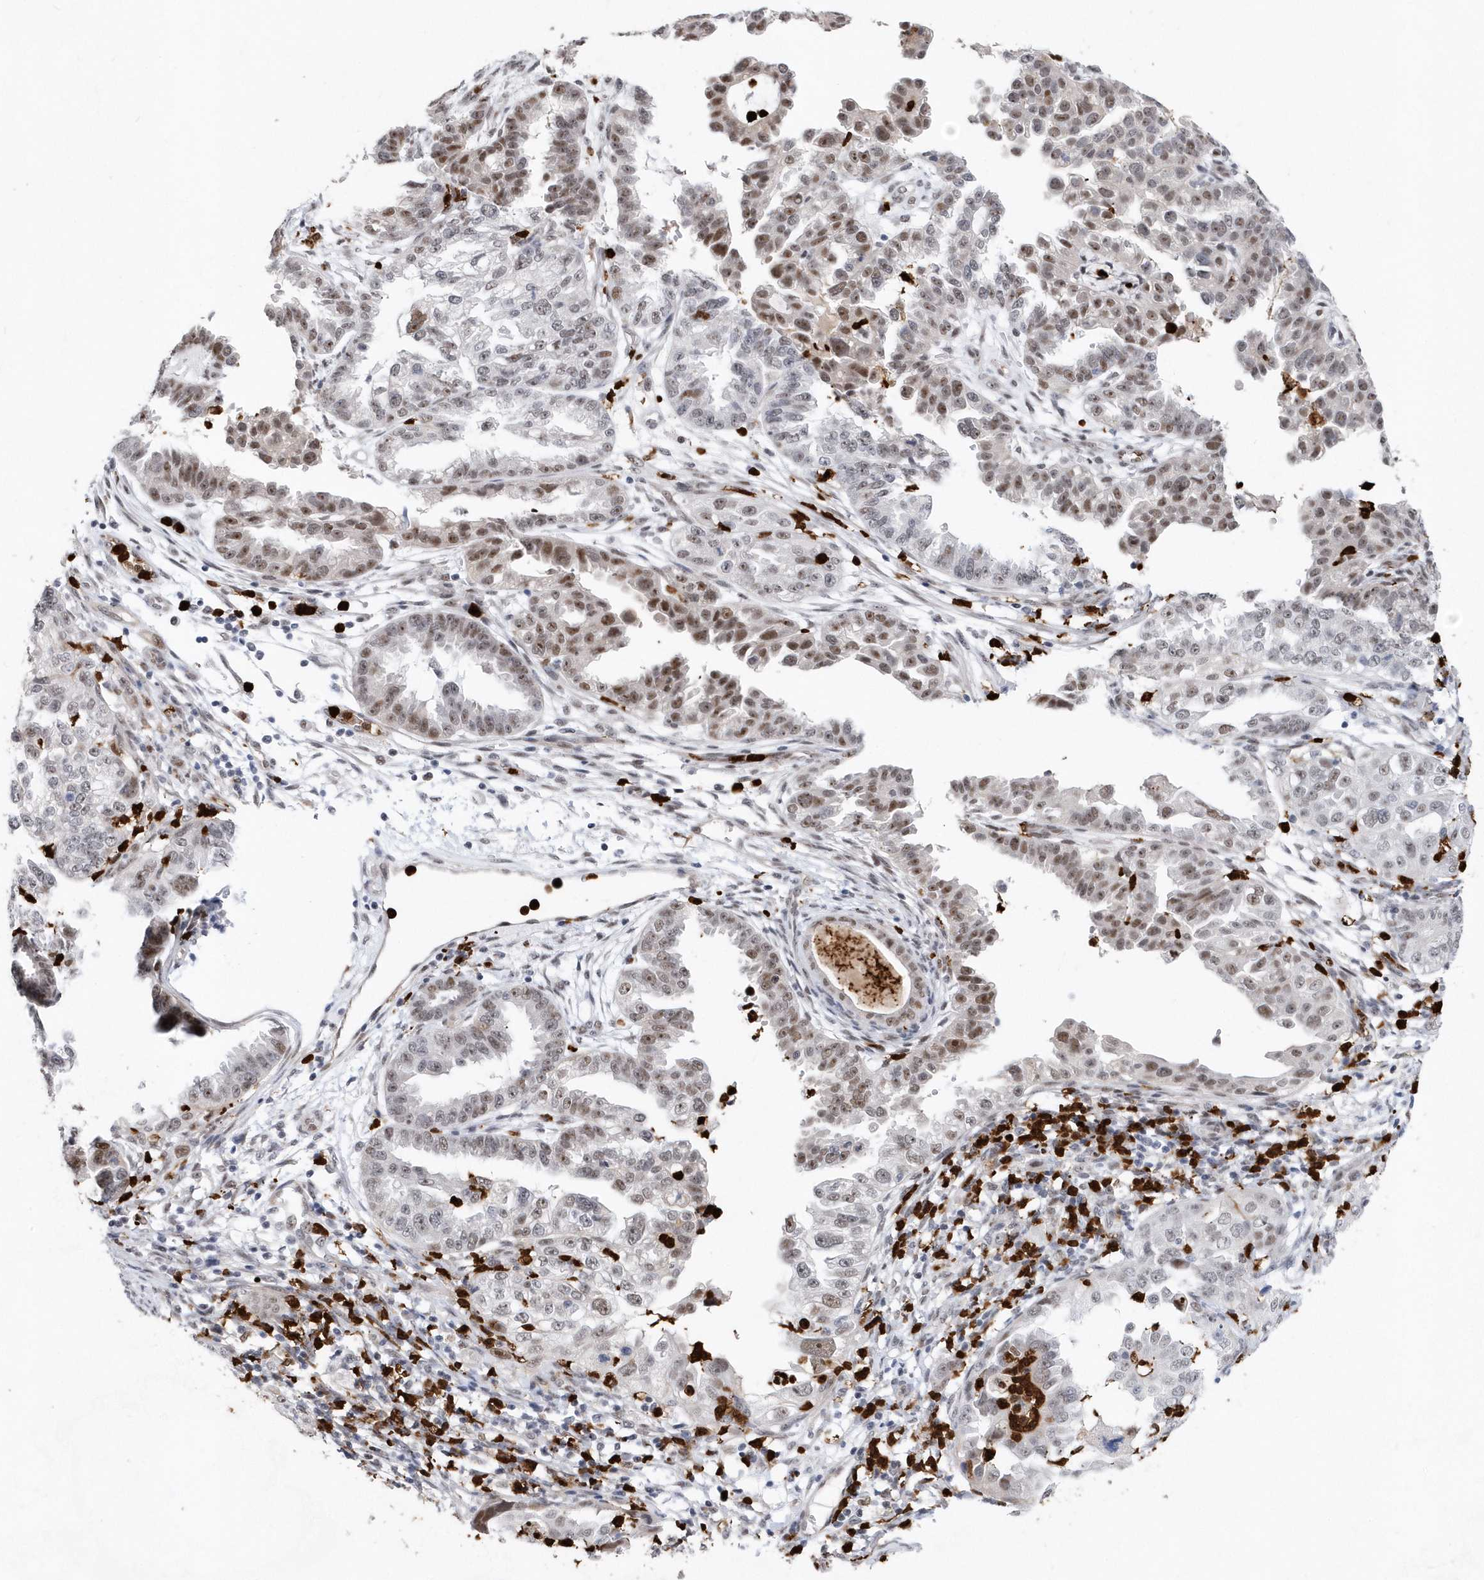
{"staining": {"intensity": "moderate", "quantity": ">75%", "location": "nuclear"}, "tissue": "endometrial cancer", "cell_type": "Tumor cells", "image_type": "cancer", "snomed": [{"axis": "morphology", "description": "Adenocarcinoma, NOS"}, {"axis": "topography", "description": "Endometrium"}], "caption": "High-power microscopy captured an immunohistochemistry (IHC) histopathology image of adenocarcinoma (endometrial), revealing moderate nuclear positivity in approximately >75% of tumor cells.", "gene": "RPP30", "patient": {"sex": "female", "age": 85}}